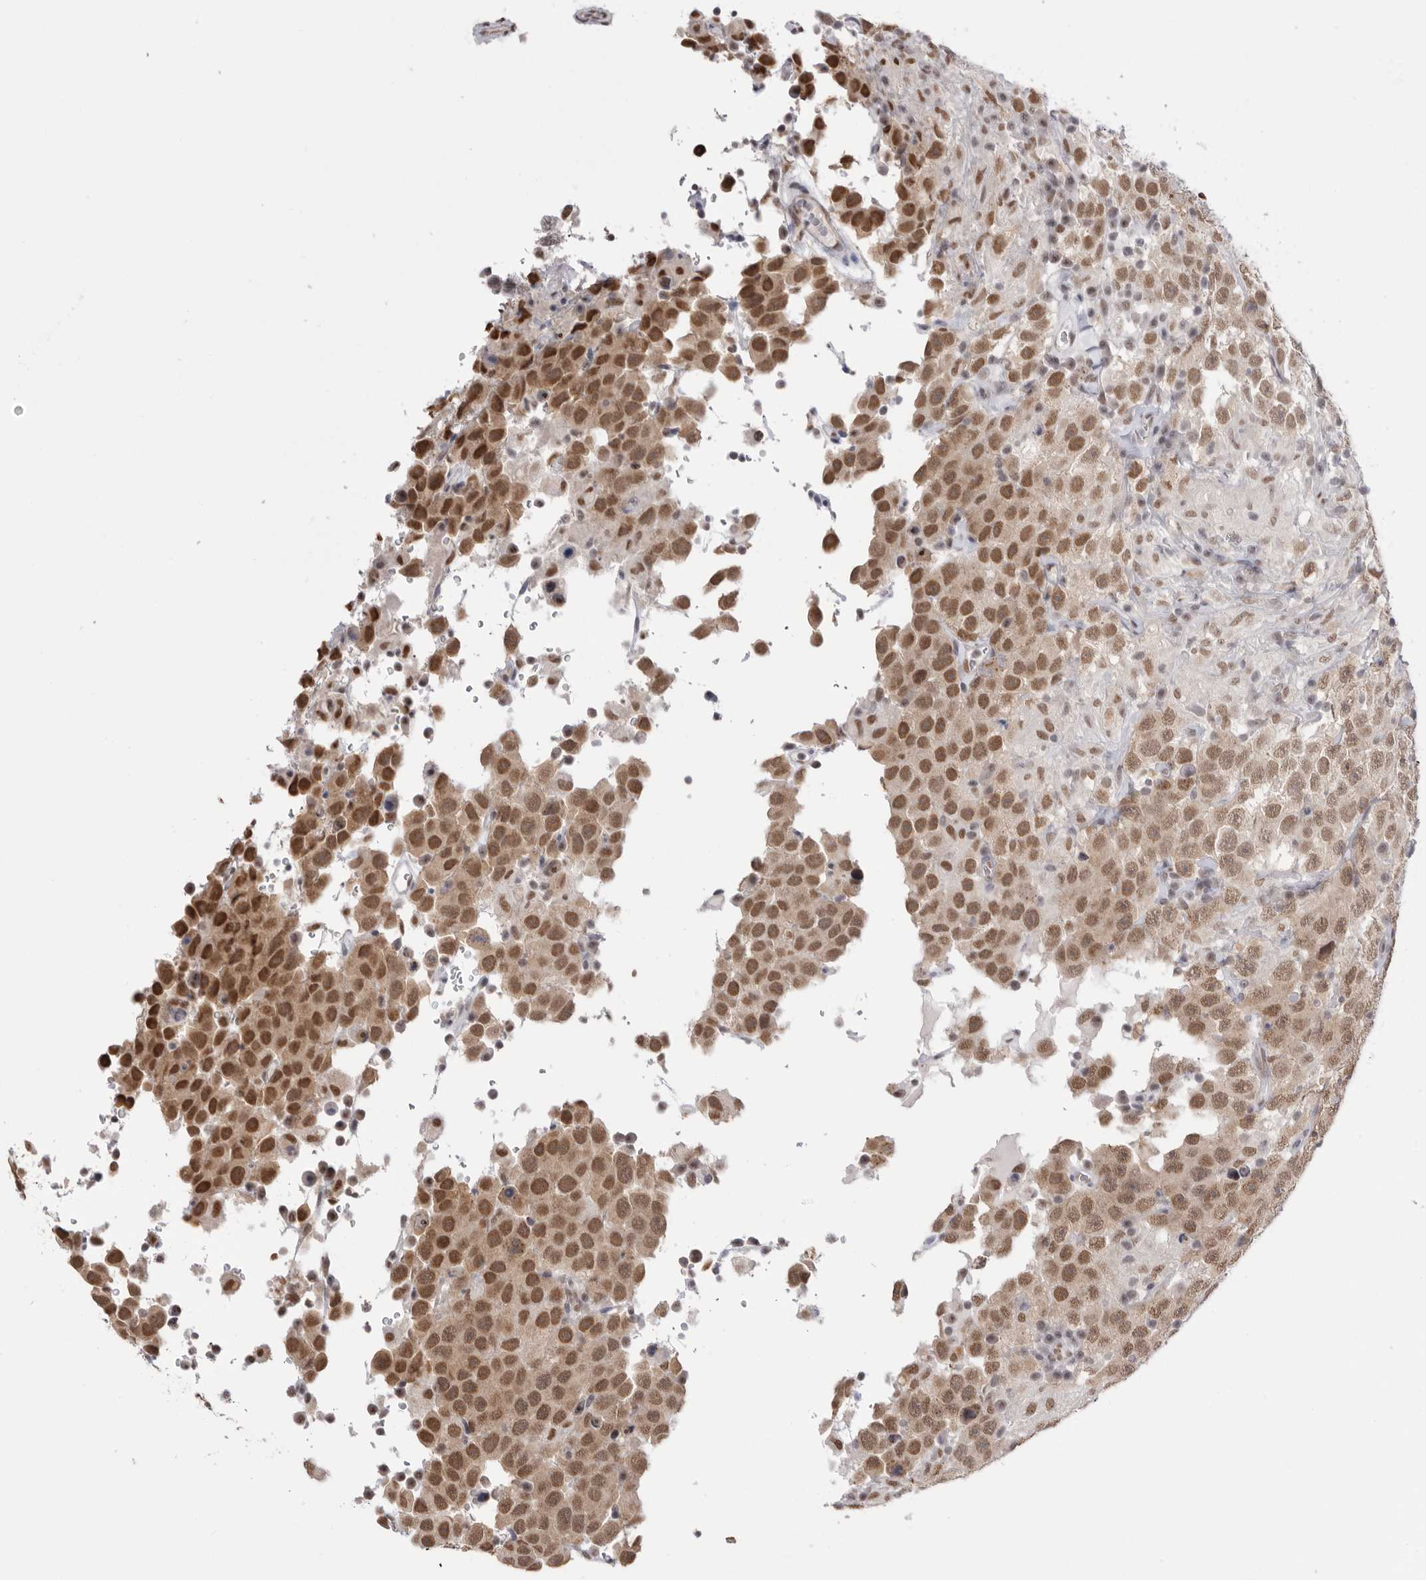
{"staining": {"intensity": "moderate", "quantity": ">75%", "location": "nuclear"}, "tissue": "testis cancer", "cell_type": "Tumor cells", "image_type": "cancer", "snomed": [{"axis": "morphology", "description": "Seminoma, NOS"}, {"axis": "topography", "description": "Testis"}], "caption": "Testis seminoma was stained to show a protein in brown. There is medium levels of moderate nuclear positivity in about >75% of tumor cells.", "gene": "BCLAF3", "patient": {"sex": "male", "age": 41}}